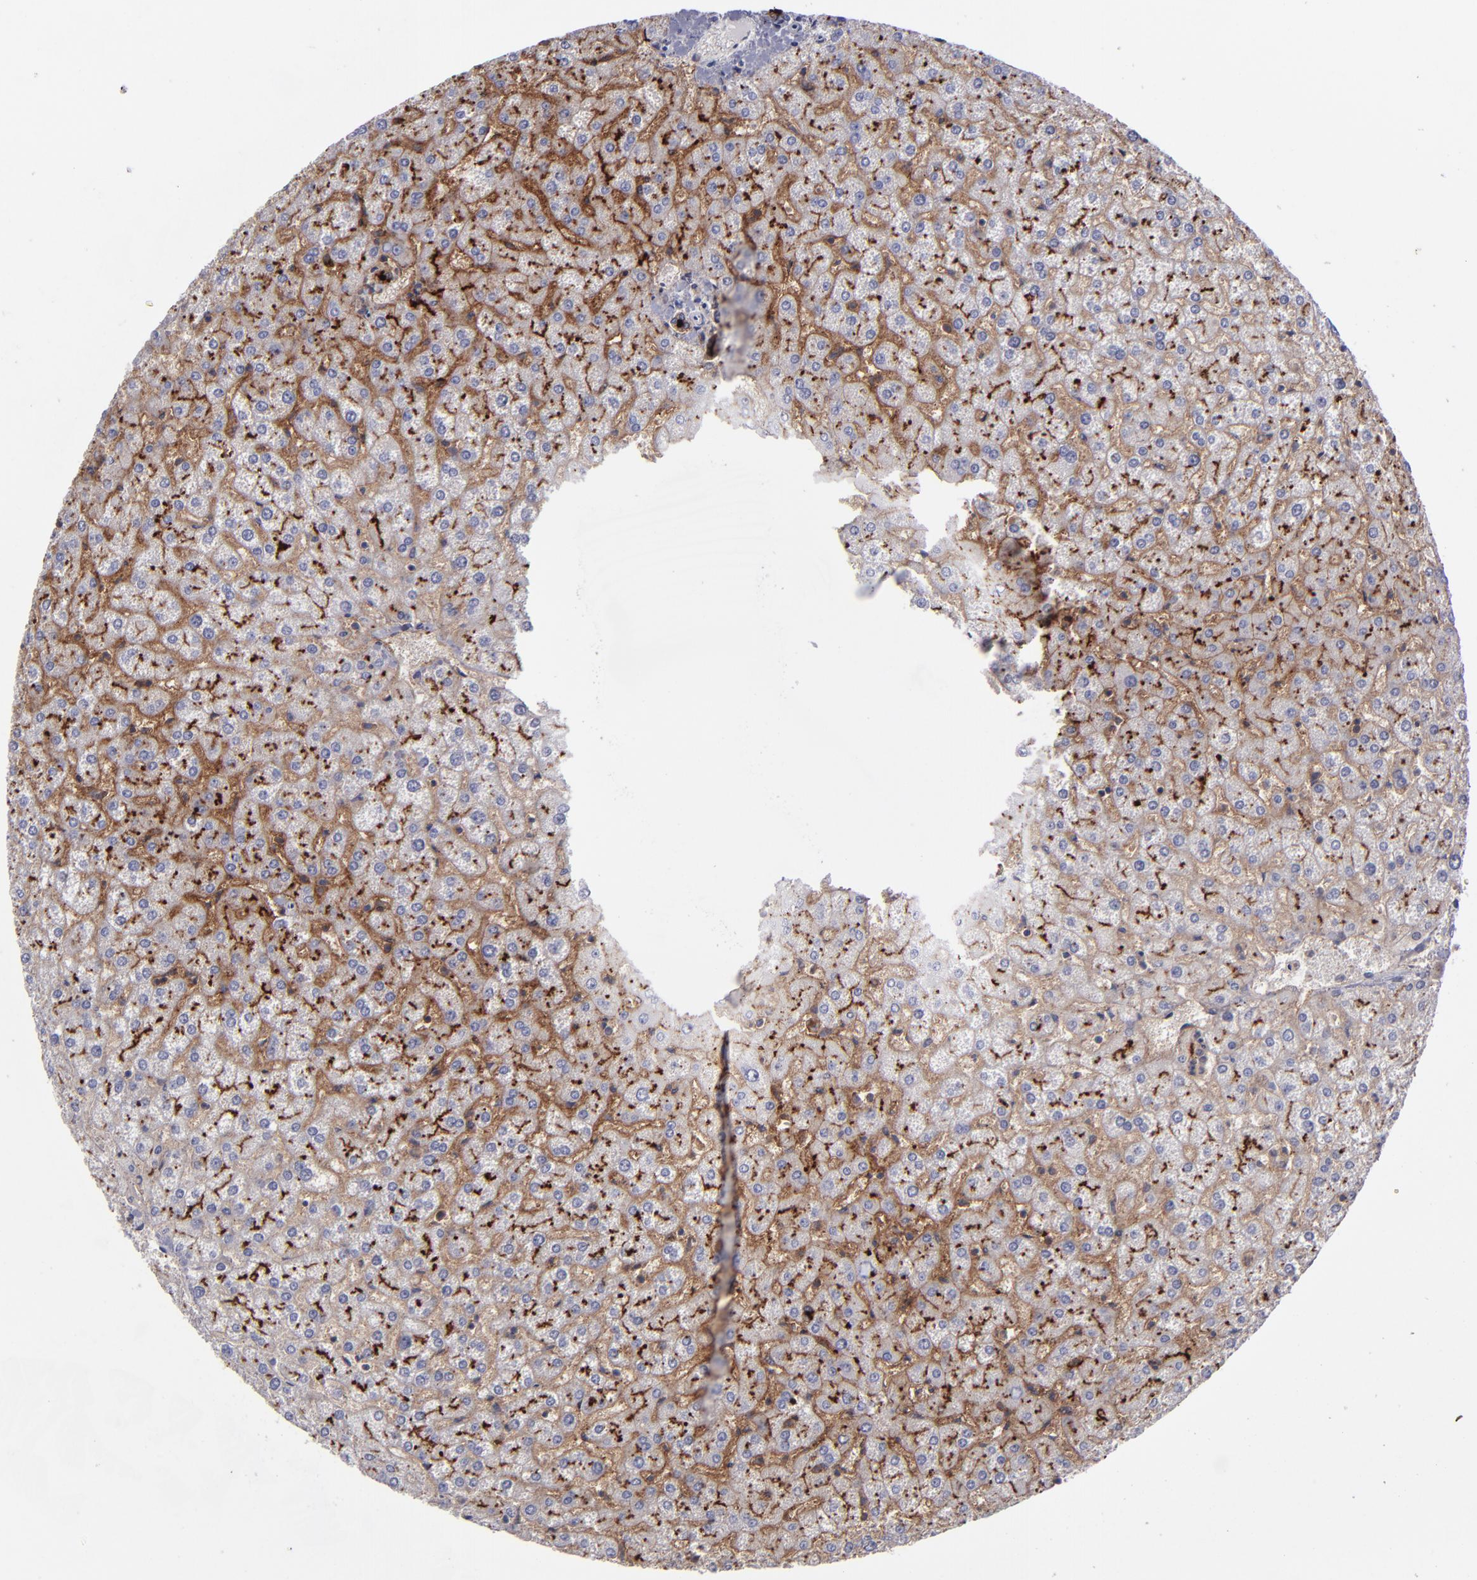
{"staining": {"intensity": "strong", "quantity": ">75%", "location": "cytoplasmic/membranous"}, "tissue": "liver", "cell_type": "Cholangiocytes", "image_type": "normal", "snomed": [{"axis": "morphology", "description": "Normal tissue, NOS"}, {"axis": "topography", "description": "Liver"}], "caption": "Immunohistochemistry image of normal human liver stained for a protein (brown), which exhibits high levels of strong cytoplasmic/membranous expression in approximately >75% of cholangiocytes.", "gene": "ANPEP", "patient": {"sex": "female", "age": 32}}